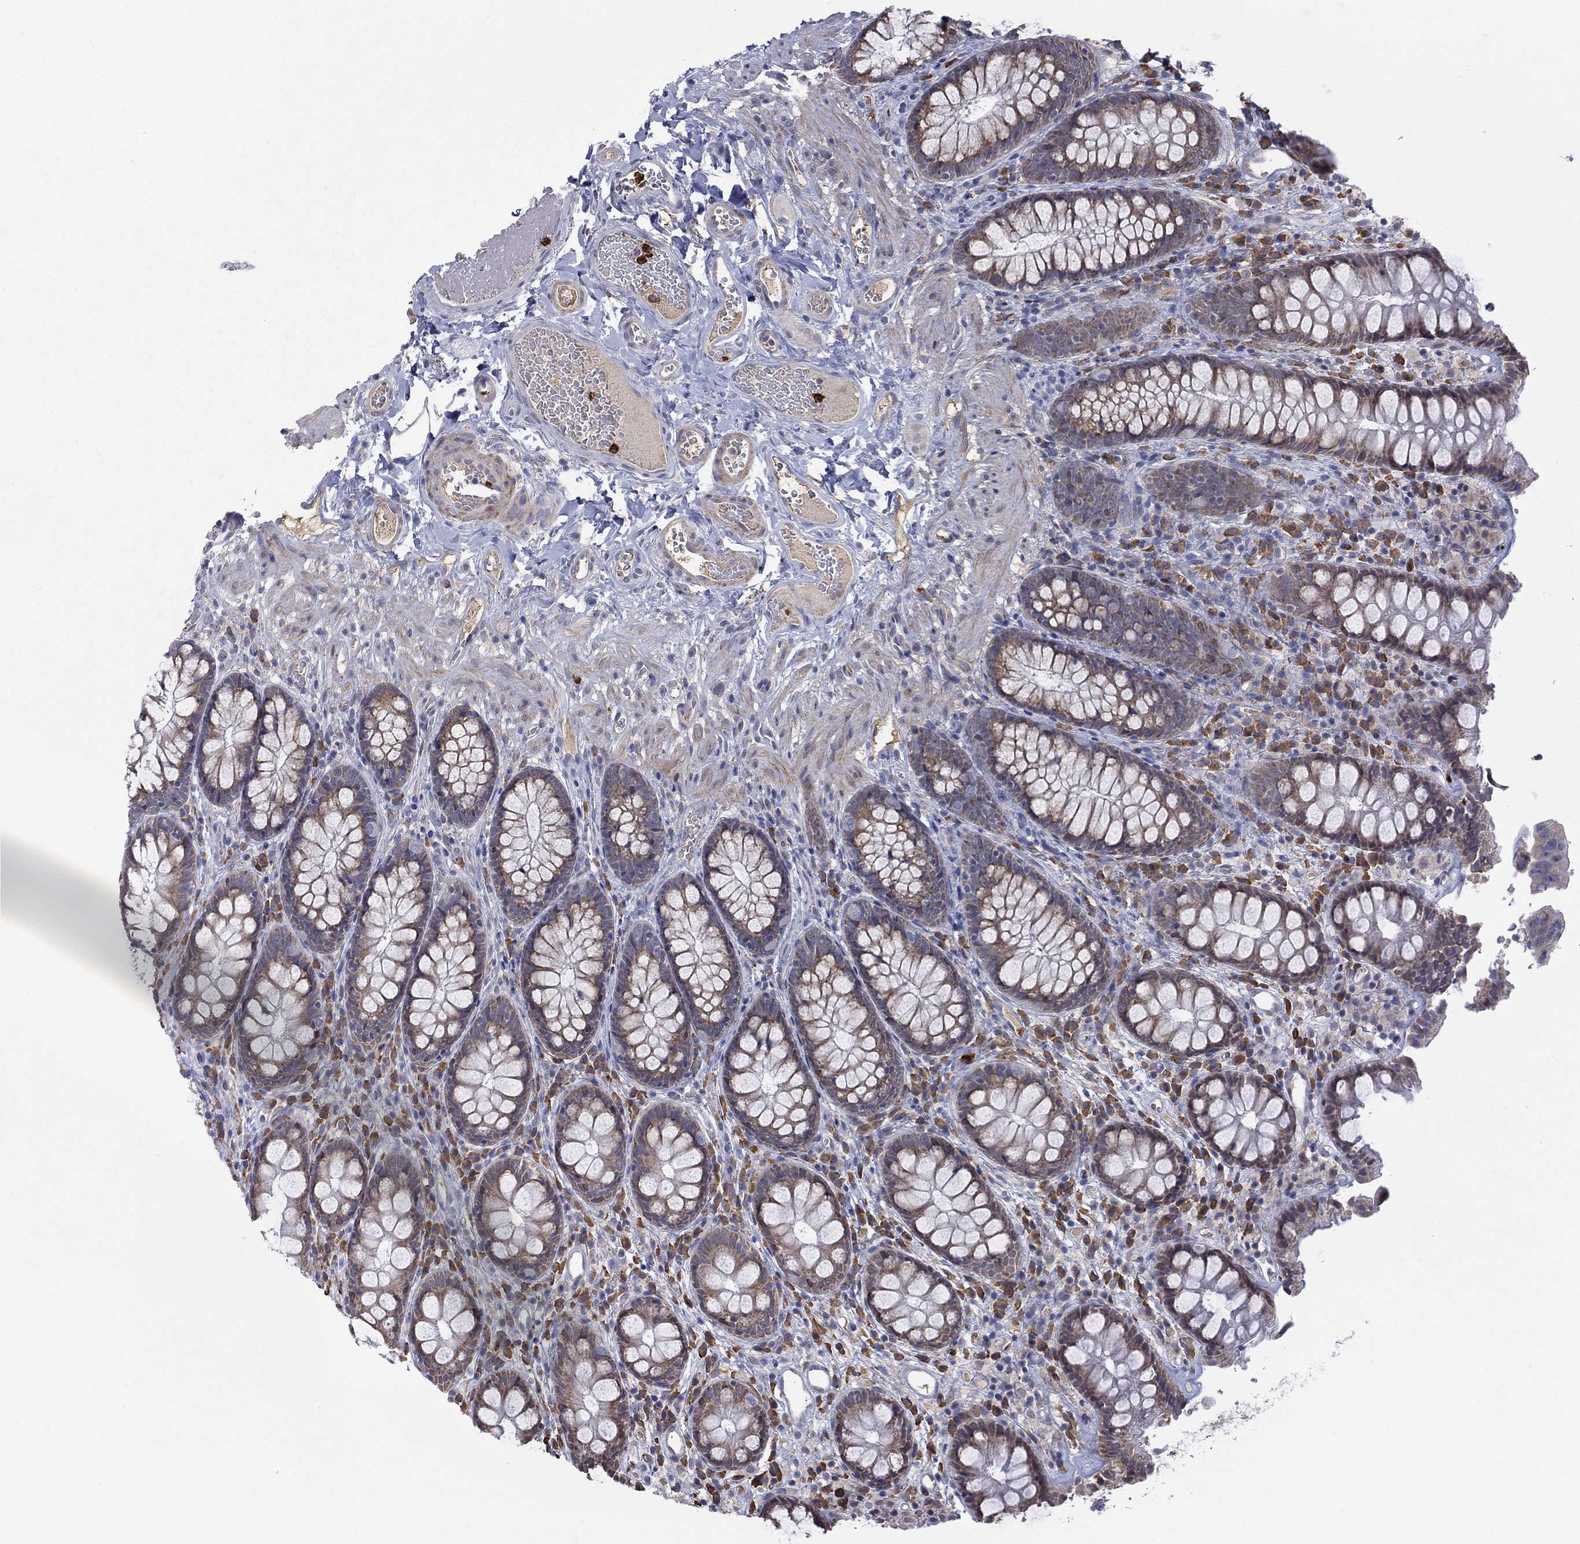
{"staining": {"intensity": "negative", "quantity": "none", "location": "none"}, "tissue": "colon", "cell_type": "Endothelial cells", "image_type": "normal", "snomed": [{"axis": "morphology", "description": "Normal tissue, NOS"}, {"axis": "topography", "description": "Colon"}], "caption": "Immunohistochemistry (IHC) of unremarkable human colon exhibits no expression in endothelial cells. Nuclei are stained in blue.", "gene": "MTRFR", "patient": {"sex": "female", "age": 86}}